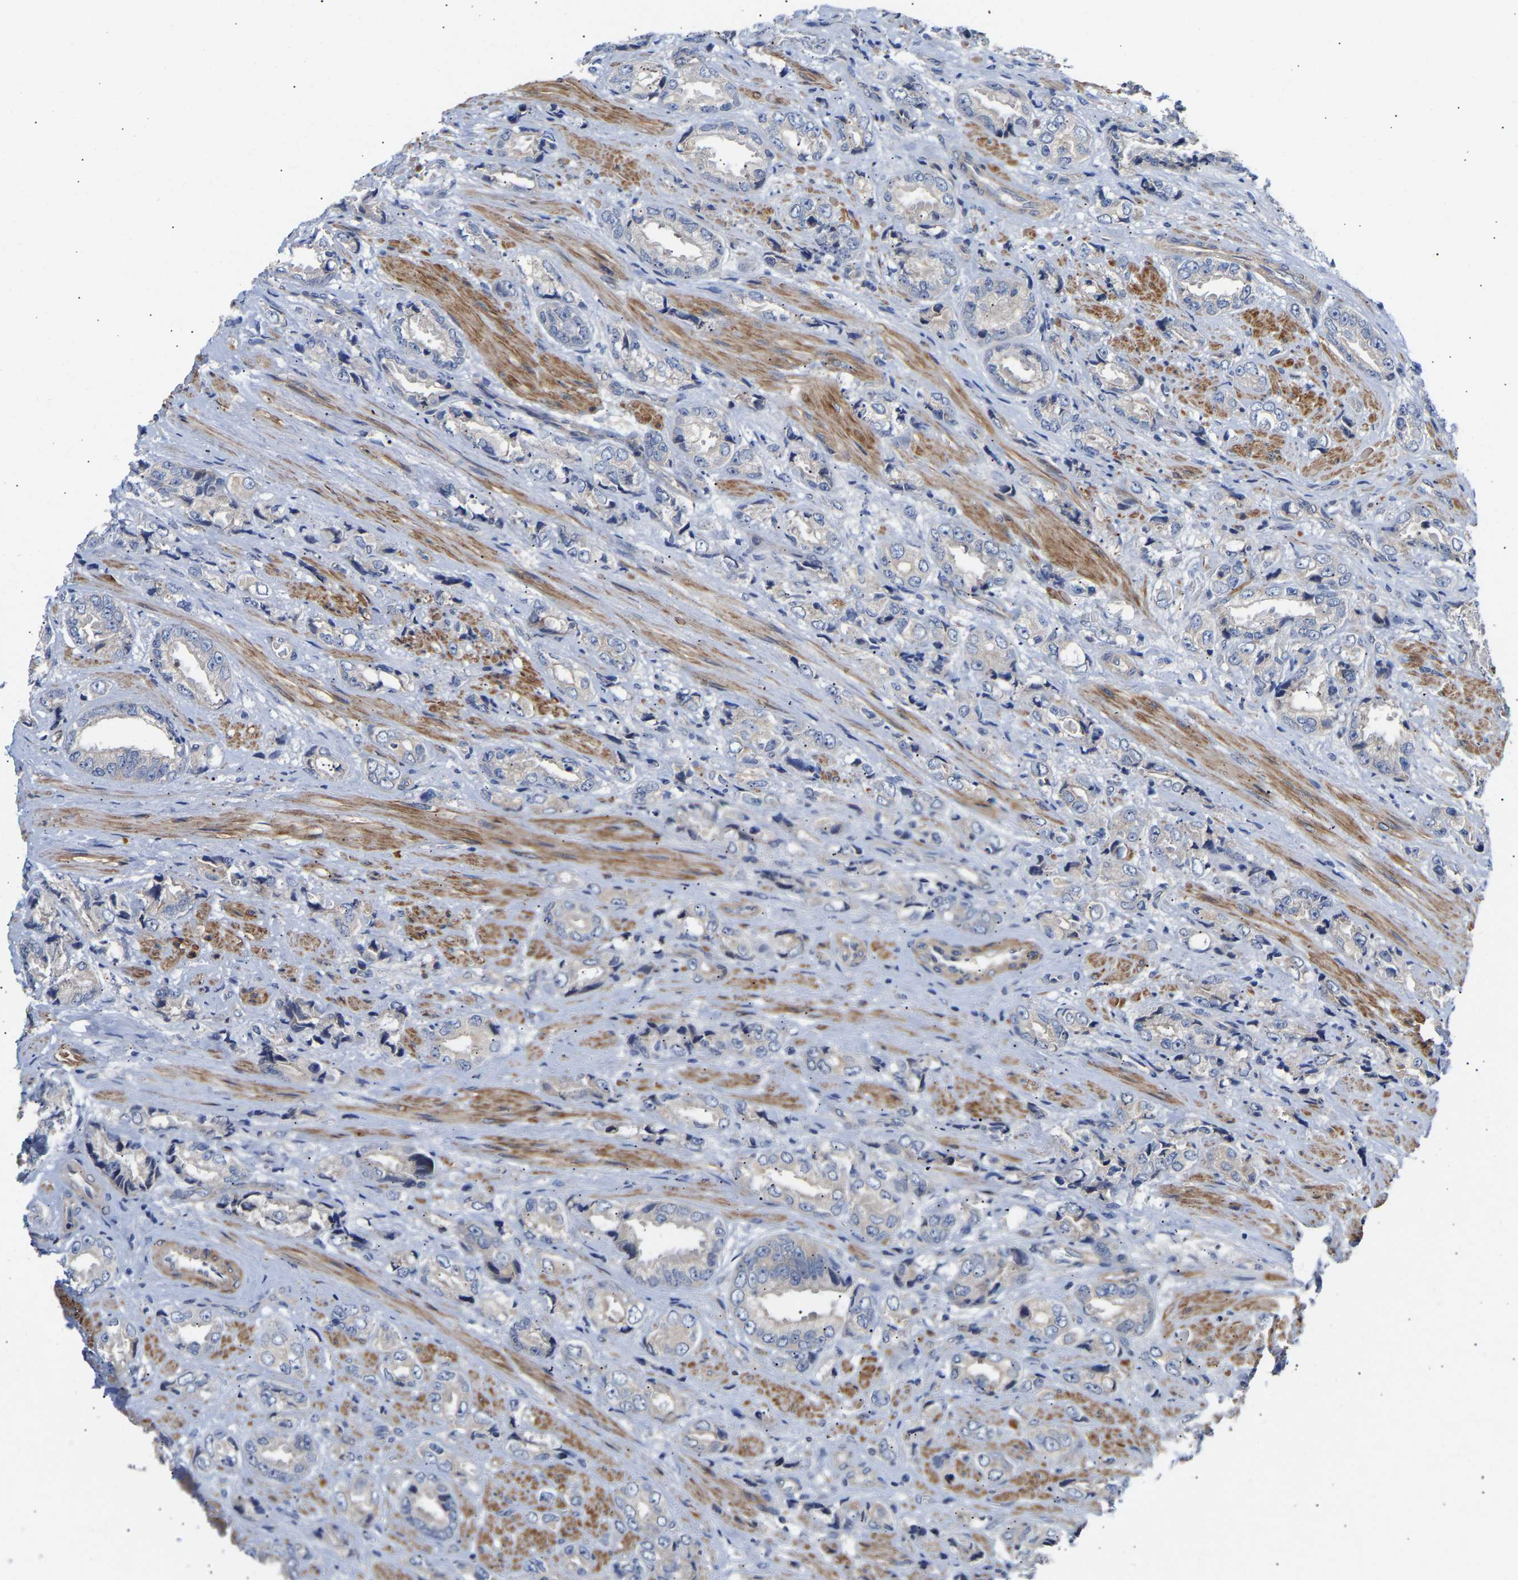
{"staining": {"intensity": "negative", "quantity": "none", "location": "none"}, "tissue": "prostate cancer", "cell_type": "Tumor cells", "image_type": "cancer", "snomed": [{"axis": "morphology", "description": "Adenocarcinoma, High grade"}, {"axis": "topography", "description": "Prostate"}], "caption": "DAB (3,3'-diaminobenzidine) immunohistochemical staining of prostate adenocarcinoma (high-grade) displays no significant expression in tumor cells. (Stains: DAB (3,3'-diaminobenzidine) immunohistochemistry with hematoxylin counter stain, Microscopy: brightfield microscopy at high magnification).", "gene": "KASH5", "patient": {"sex": "male", "age": 61}}